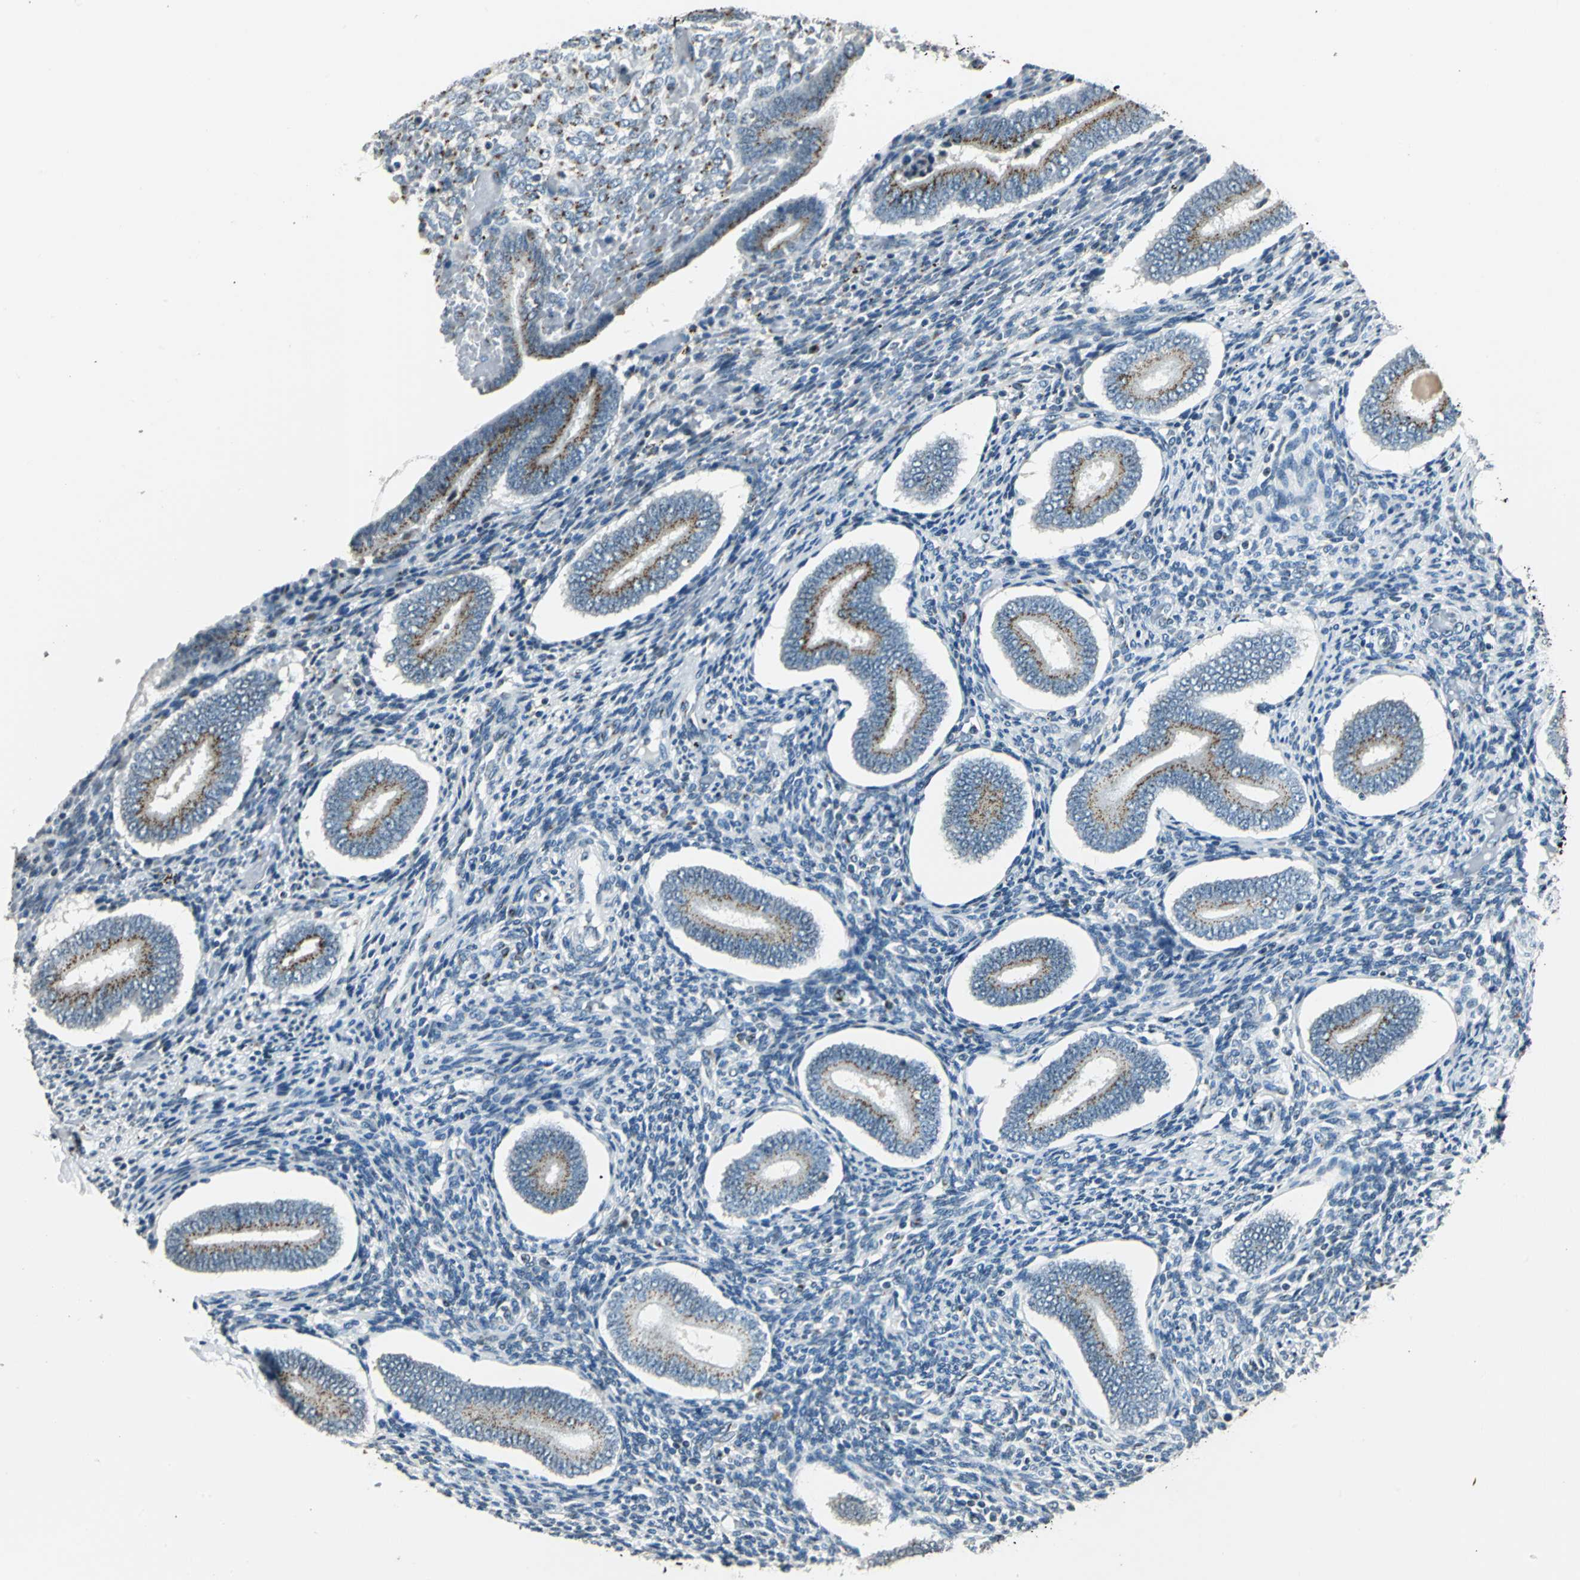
{"staining": {"intensity": "weak", "quantity": "<25%", "location": "cytoplasmic/membranous"}, "tissue": "endometrium", "cell_type": "Cells in endometrial stroma", "image_type": "normal", "snomed": [{"axis": "morphology", "description": "Normal tissue, NOS"}, {"axis": "topography", "description": "Endometrium"}], "caption": "Immunohistochemistry (IHC) micrograph of benign endometrium: human endometrium stained with DAB (3,3'-diaminobenzidine) shows no significant protein positivity in cells in endometrial stroma. (DAB (3,3'-diaminobenzidine) immunohistochemistry (IHC), high magnification).", "gene": "TMEM115", "patient": {"sex": "female", "age": 42}}